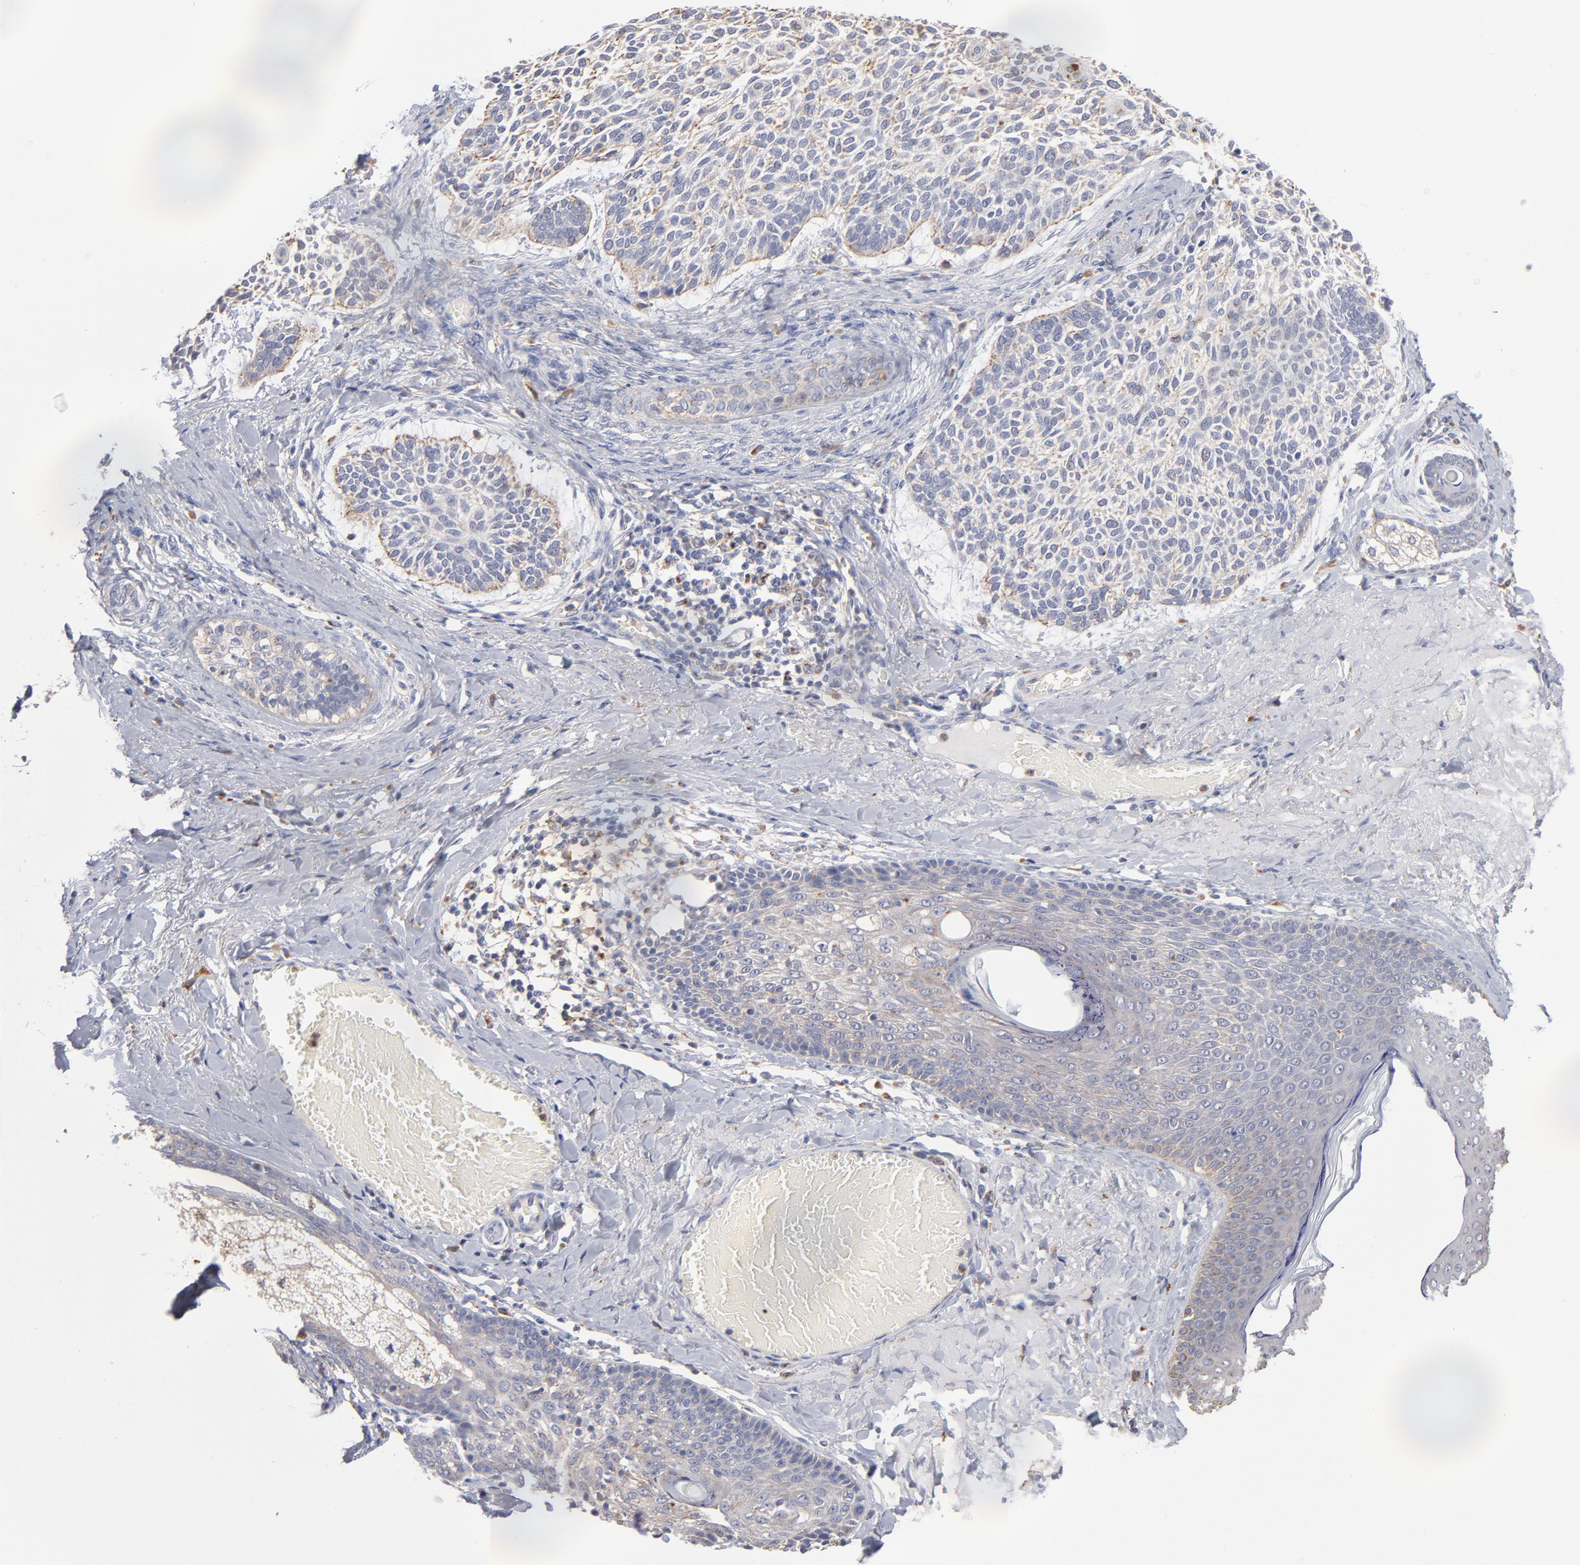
{"staining": {"intensity": "negative", "quantity": "none", "location": "none"}, "tissue": "skin cancer", "cell_type": "Tumor cells", "image_type": "cancer", "snomed": [{"axis": "morphology", "description": "Normal tissue, NOS"}, {"axis": "morphology", "description": "Basal cell carcinoma"}, {"axis": "topography", "description": "Skin"}], "caption": "Skin cancer was stained to show a protein in brown. There is no significant positivity in tumor cells.", "gene": "RRAGB", "patient": {"sex": "female", "age": 70}}